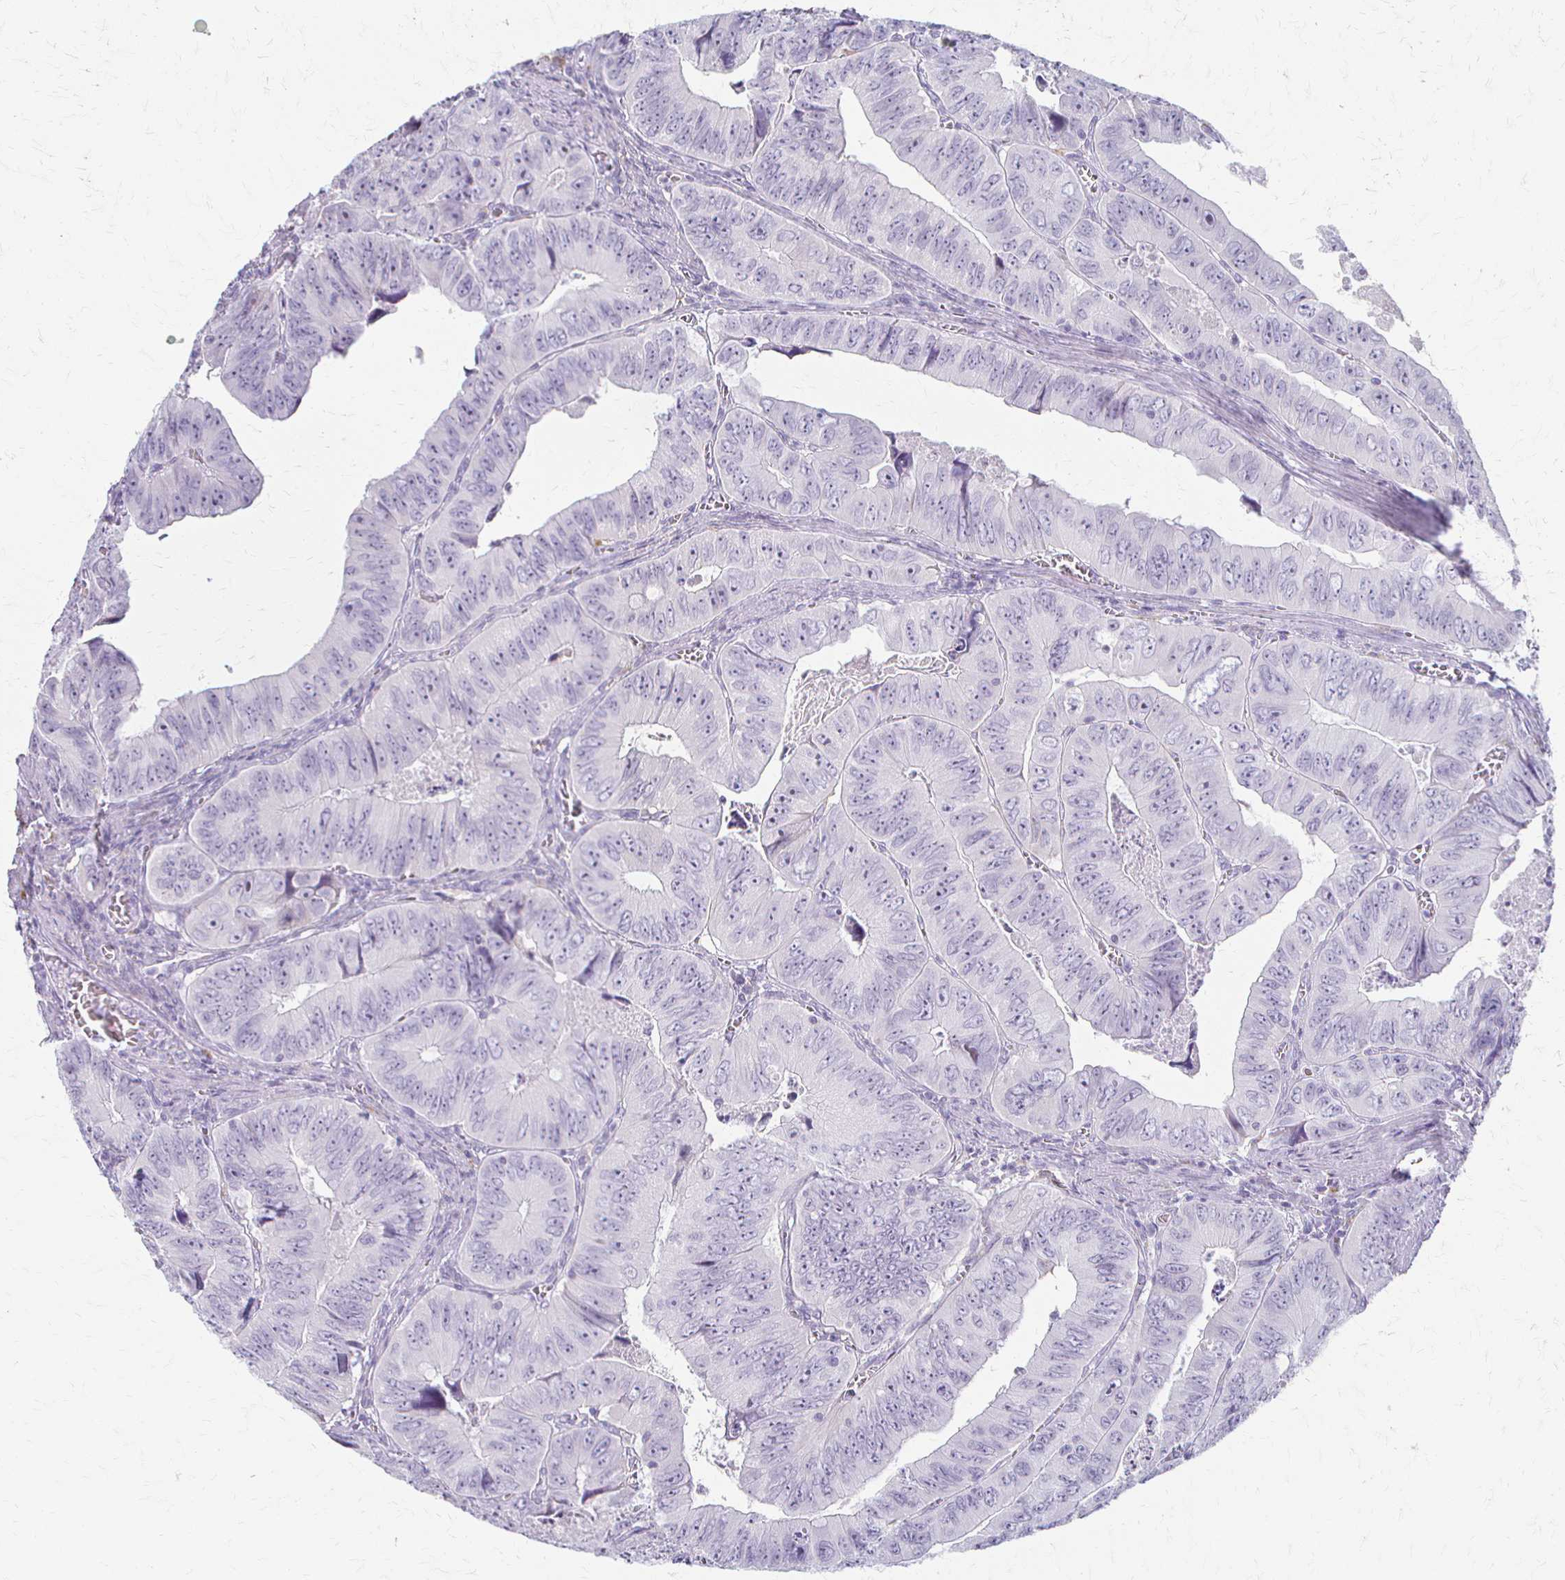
{"staining": {"intensity": "negative", "quantity": "none", "location": "none"}, "tissue": "colorectal cancer", "cell_type": "Tumor cells", "image_type": "cancer", "snomed": [{"axis": "morphology", "description": "Adenocarcinoma, NOS"}, {"axis": "topography", "description": "Colon"}], "caption": "Immunohistochemistry micrograph of neoplastic tissue: colorectal cancer (adenocarcinoma) stained with DAB shows no significant protein expression in tumor cells.", "gene": "ACP5", "patient": {"sex": "female", "age": 84}}